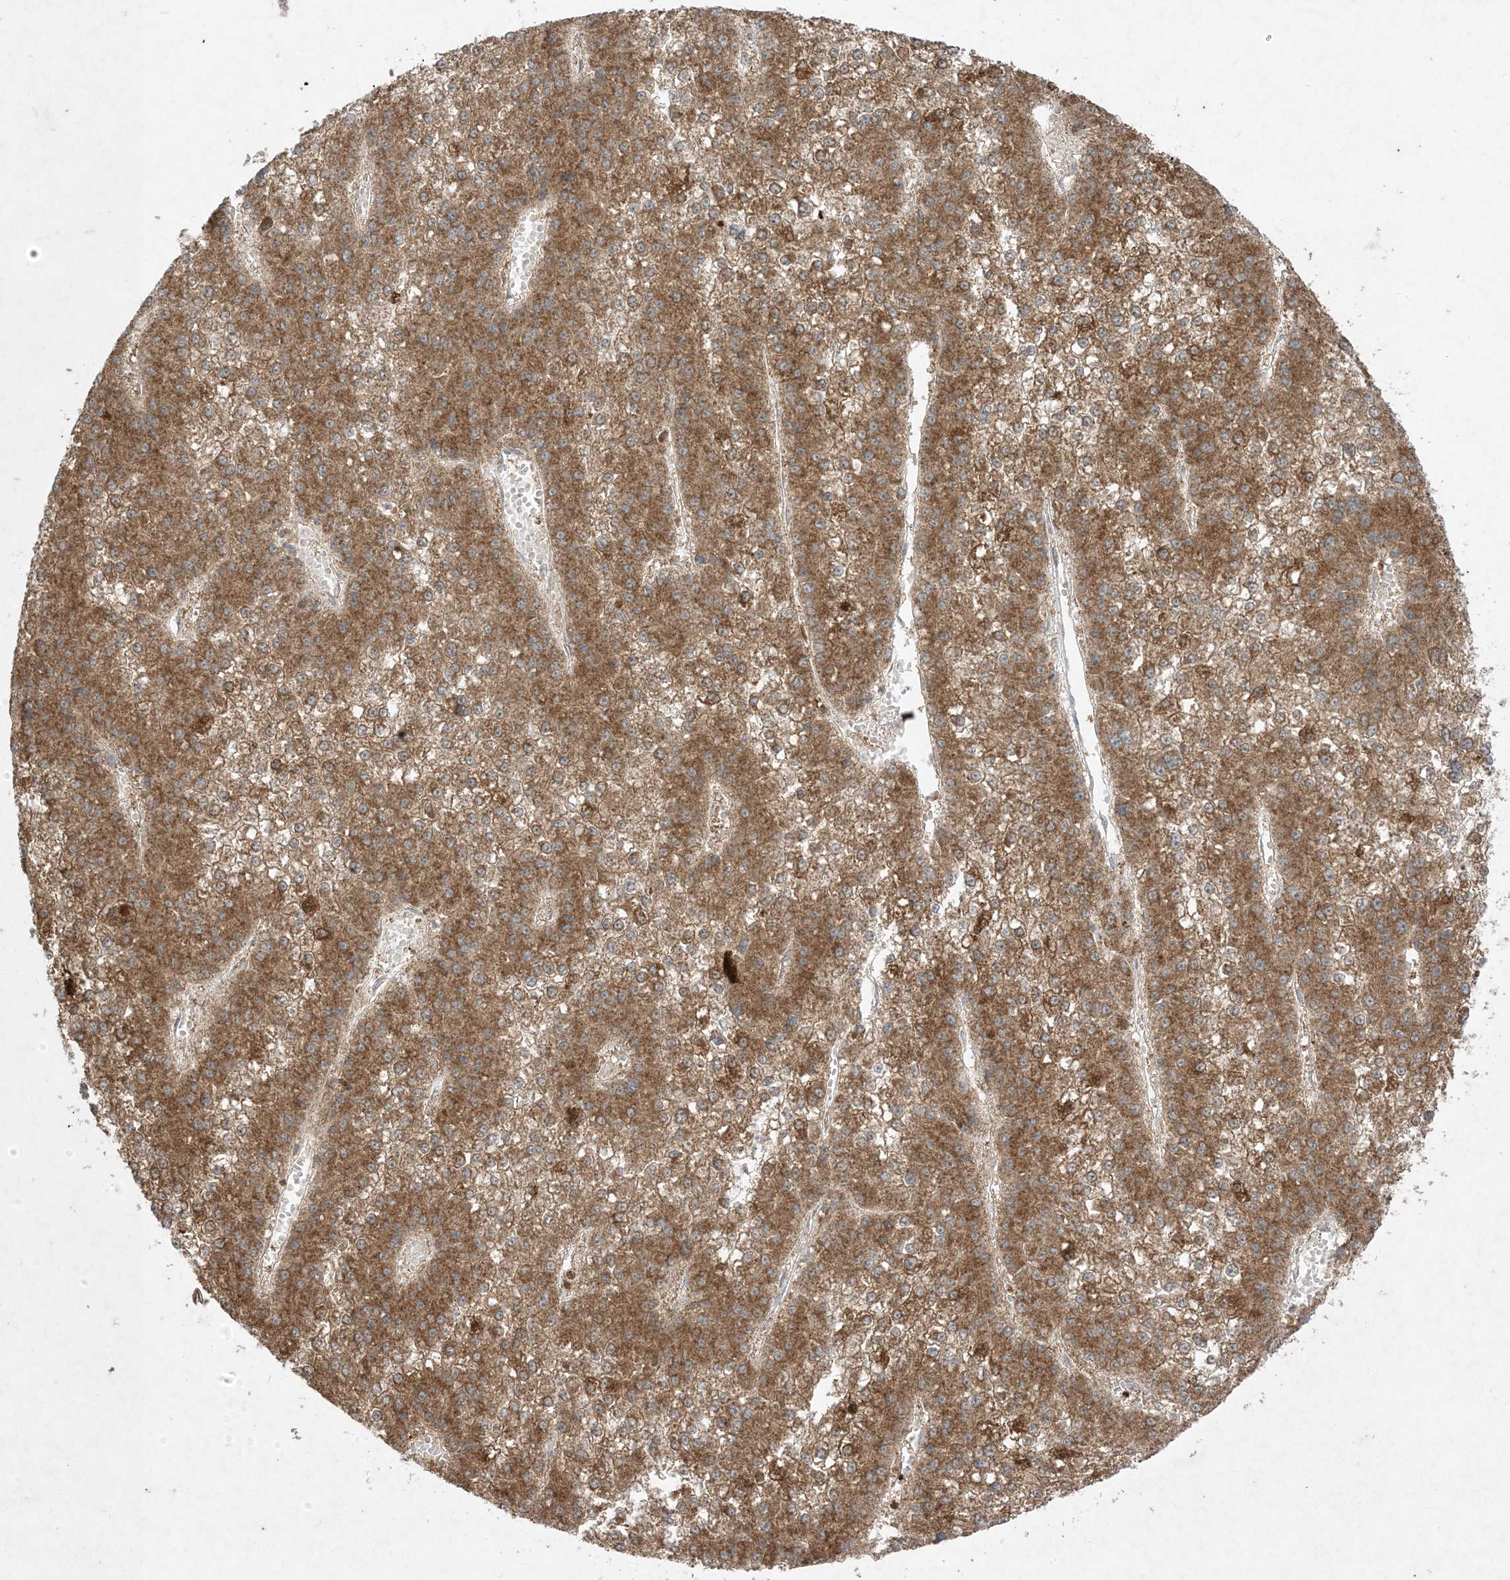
{"staining": {"intensity": "moderate", "quantity": ">75%", "location": "cytoplasmic/membranous"}, "tissue": "liver cancer", "cell_type": "Tumor cells", "image_type": "cancer", "snomed": [{"axis": "morphology", "description": "Carcinoma, Hepatocellular, NOS"}, {"axis": "topography", "description": "Liver"}], "caption": "High-power microscopy captured an IHC image of liver cancer, revealing moderate cytoplasmic/membranous positivity in about >75% of tumor cells. (Brightfield microscopy of DAB IHC at high magnification).", "gene": "UBE2C", "patient": {"sex": "female", "age": 73}}